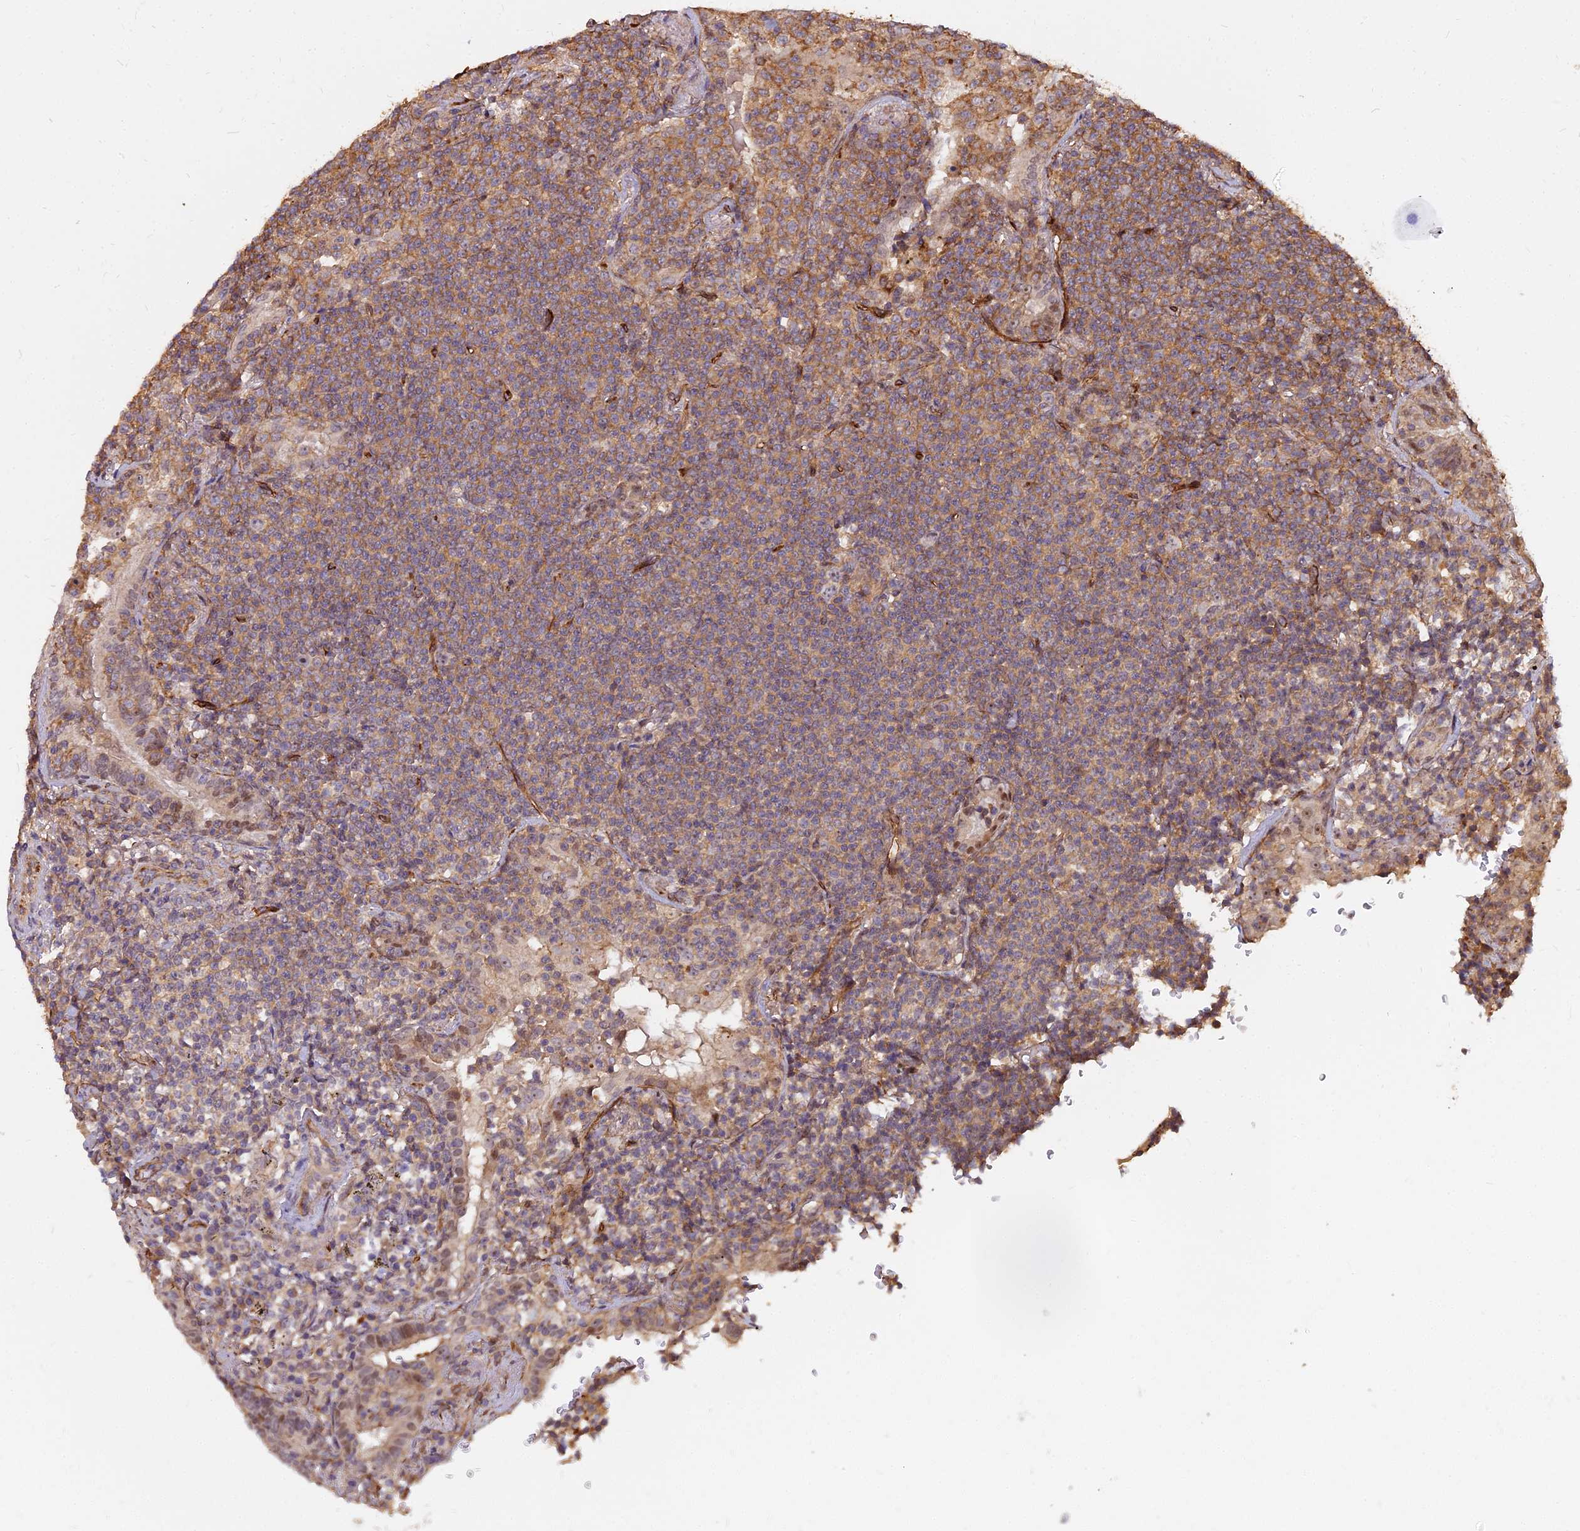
{"staining": {"intensity": "moderate", "quantity": "25%-75%", "location": "cytoplasmic/membranous"}, "tissue": "lymphoma", "cell_type": "Tumor cells", "image_type": "cancer", "snomed": [{"axis": "morphology", "description": "Malignant lymphoma, non-Hodgkin's type, Low grade"}, {"axis": "topography", "description": "Lung"}], "caption": "Tumor cells demonstrate medium levels of moderate cytoplasmic/membranous staining in approximately 25%-75% of cells in malignant lymphoma, non-Hodgkin's type (low-grade). The staining was performed using DAB (3,3'-diaminobenzidine), with brown indicating positive protein expression. Nuclei are stained blue with hematoxylin.", "gene": "TCEA3", "patient": {"sex": "female", "age": 71}}